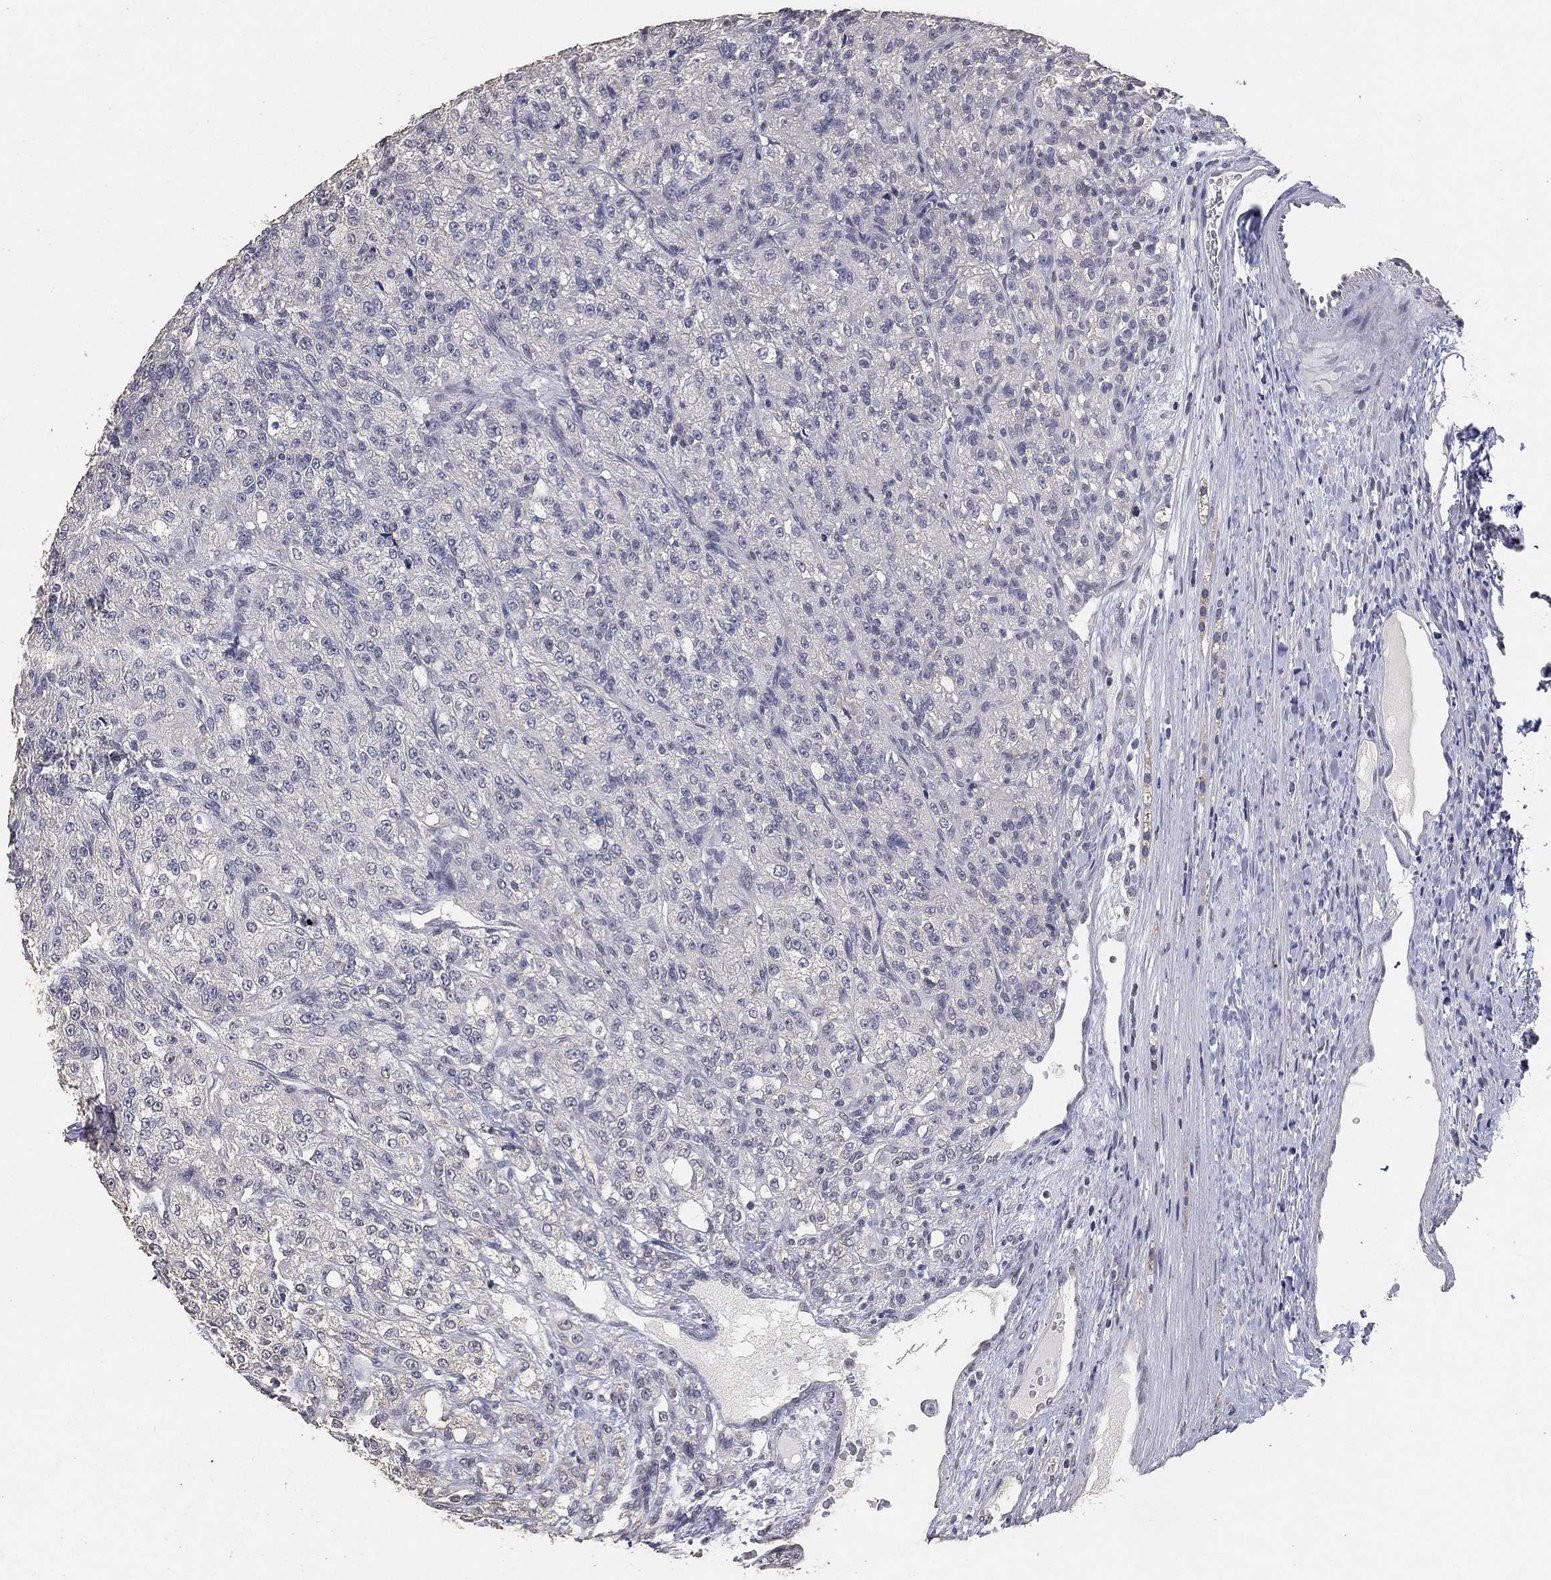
{"staining": {"intensity": "negative", "quantity": "none", "location": "none"}, "tissue": "renal cancer", "cell_type": "Tumor cells", "image_type": "cancer", "snomed": [{"axis": "morphology", "description": "Adenocarcinoma, NOS"}, {"axis": "topography", "description": "Kidney"}], "caption": "IHC of adenocarcinoma (renal) shows no expression in tumor cells.", "gene": "DSG1", "patient": {"sex": "female", "age": 63}}